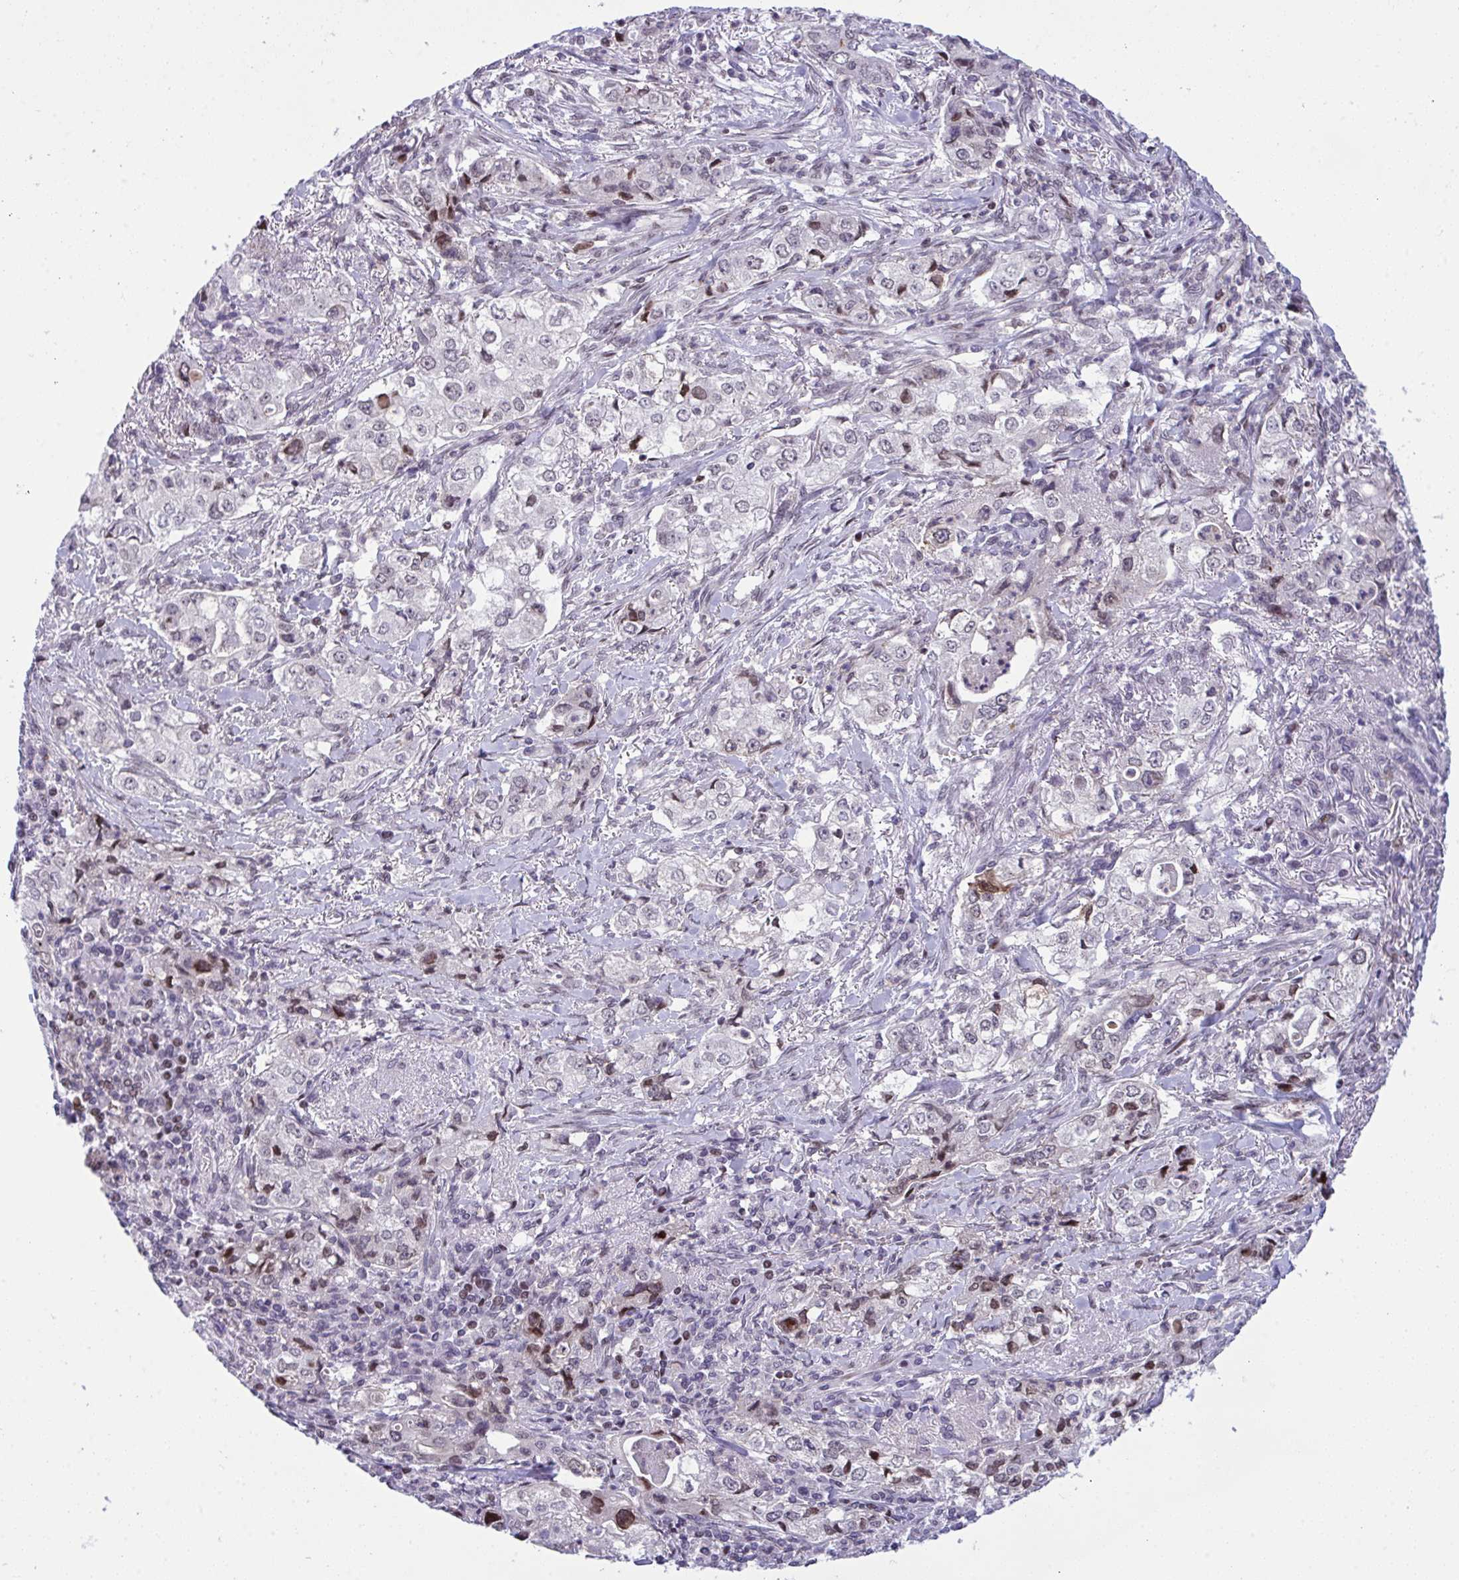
{"staining": {"intensity": "weak", "quantity": "<25%", "location": "nuclear"}, "tissue": "stomach cancer", "cell_type": "Tumor cells", "image_type": "cancer", "snomed": [{"axis": "morphology", "description": "Adenocarcinoma, NOS"}, {"axis": "topography", "description": "Stomach, upper"}], "caption": "Immunohistochemistry (IHC) histopathology image of human stomach adenocarcinoma stained for a protein (brown), which displays no expression in tumor cells.", "gene": "ZFHX3", "patient": {"sex": "male", "age": 75}}